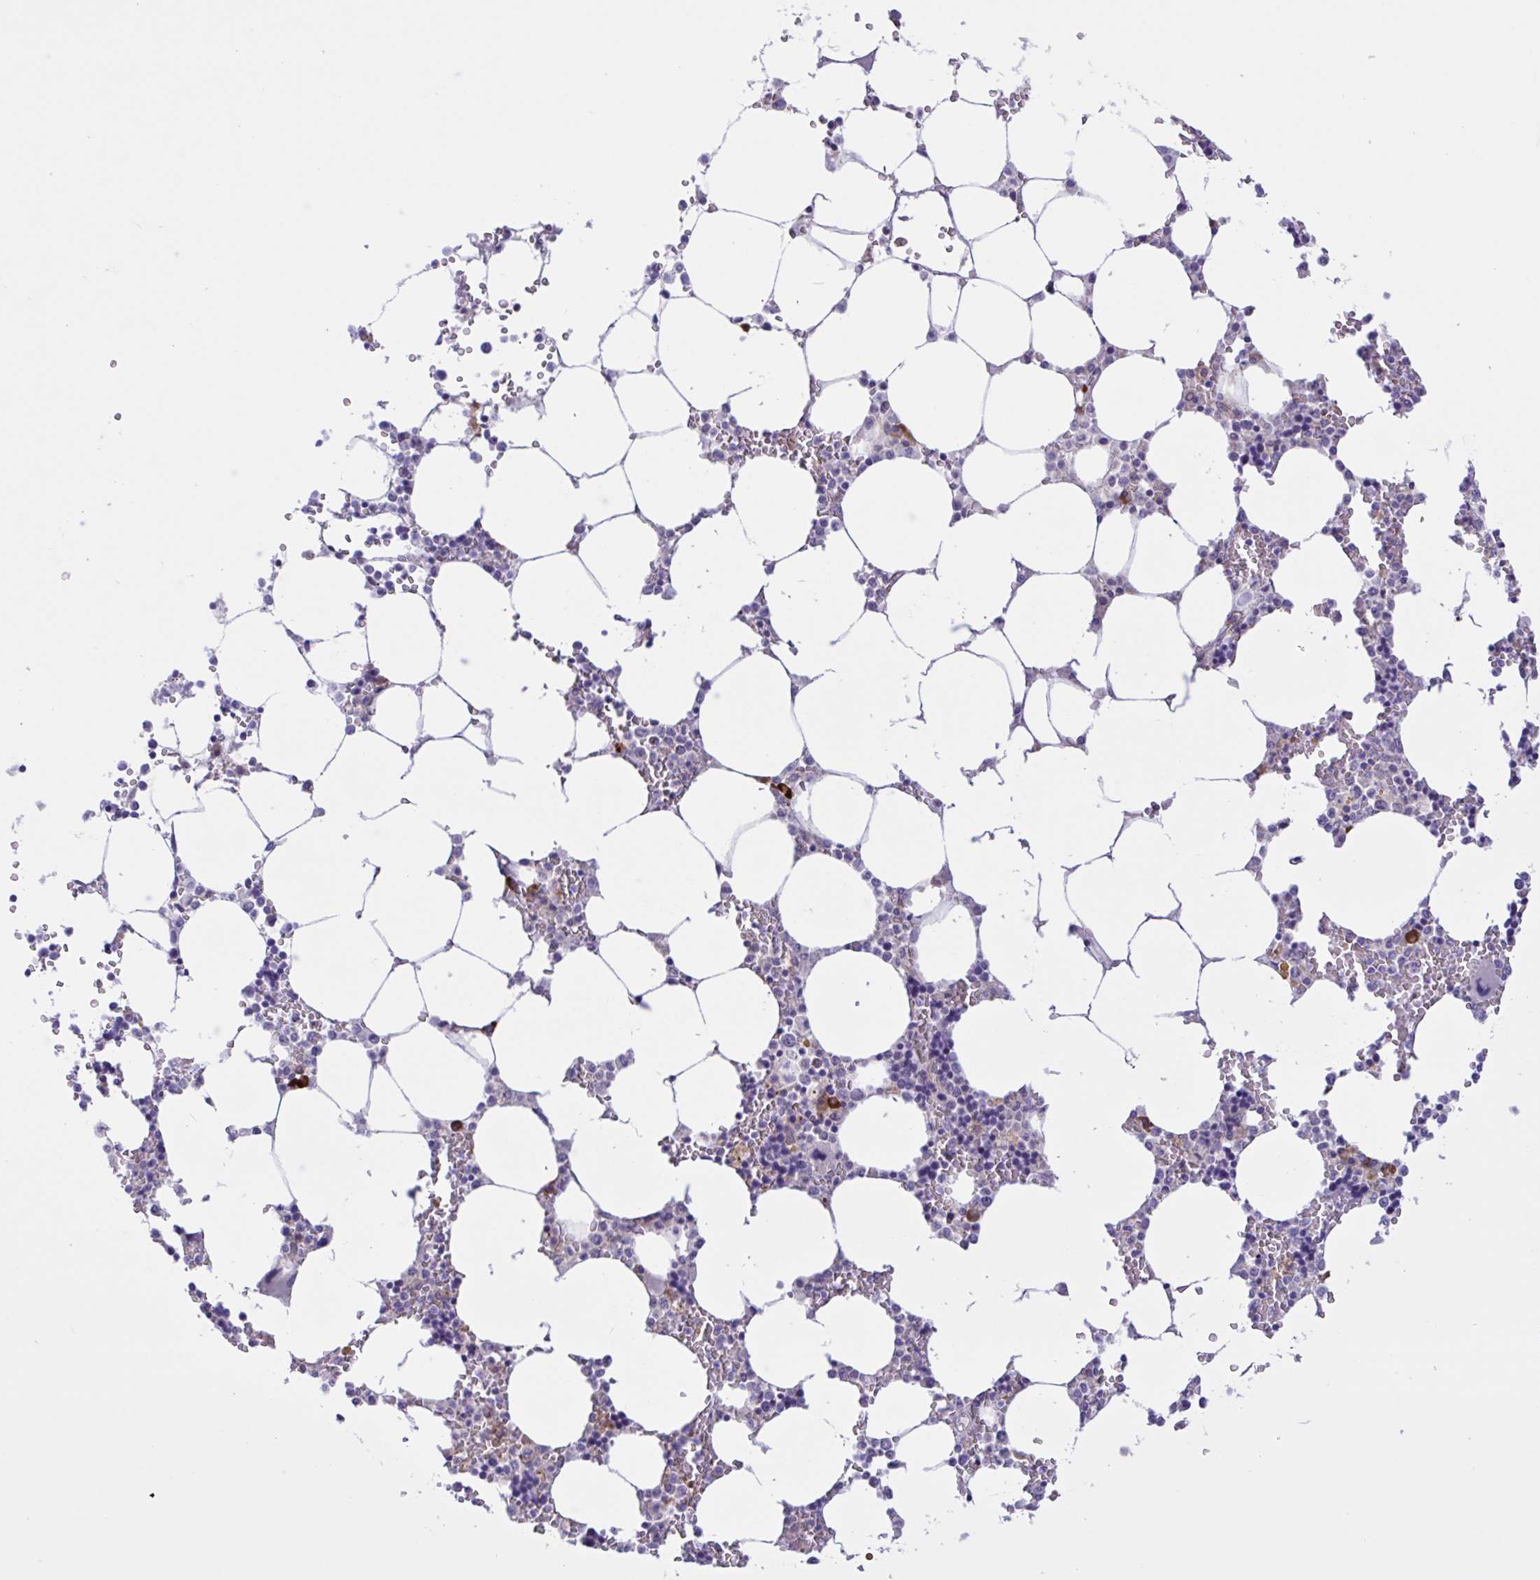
{"staining": {"intensity": "strong", "quantity": "<25%", "location": "cytoplasmic/membranous"}, "tissue": "bone marrow", "cell_type": "Hematopoietic cells", "image_type": "normal", "snomed": [{"axis": "morphology", "description": "Normal tissue, NOS"}, {"axis": "topography", "description": "Bone marrow"}], "caption": "Immunohistochemistry of normal bone marrow exhibits medium levels of strong cytoplasmic/membranous staining in approximately <25% of hematopoietic cells.", "gene": "DSC3", "patient": {"sex": "male", "age": 64}}